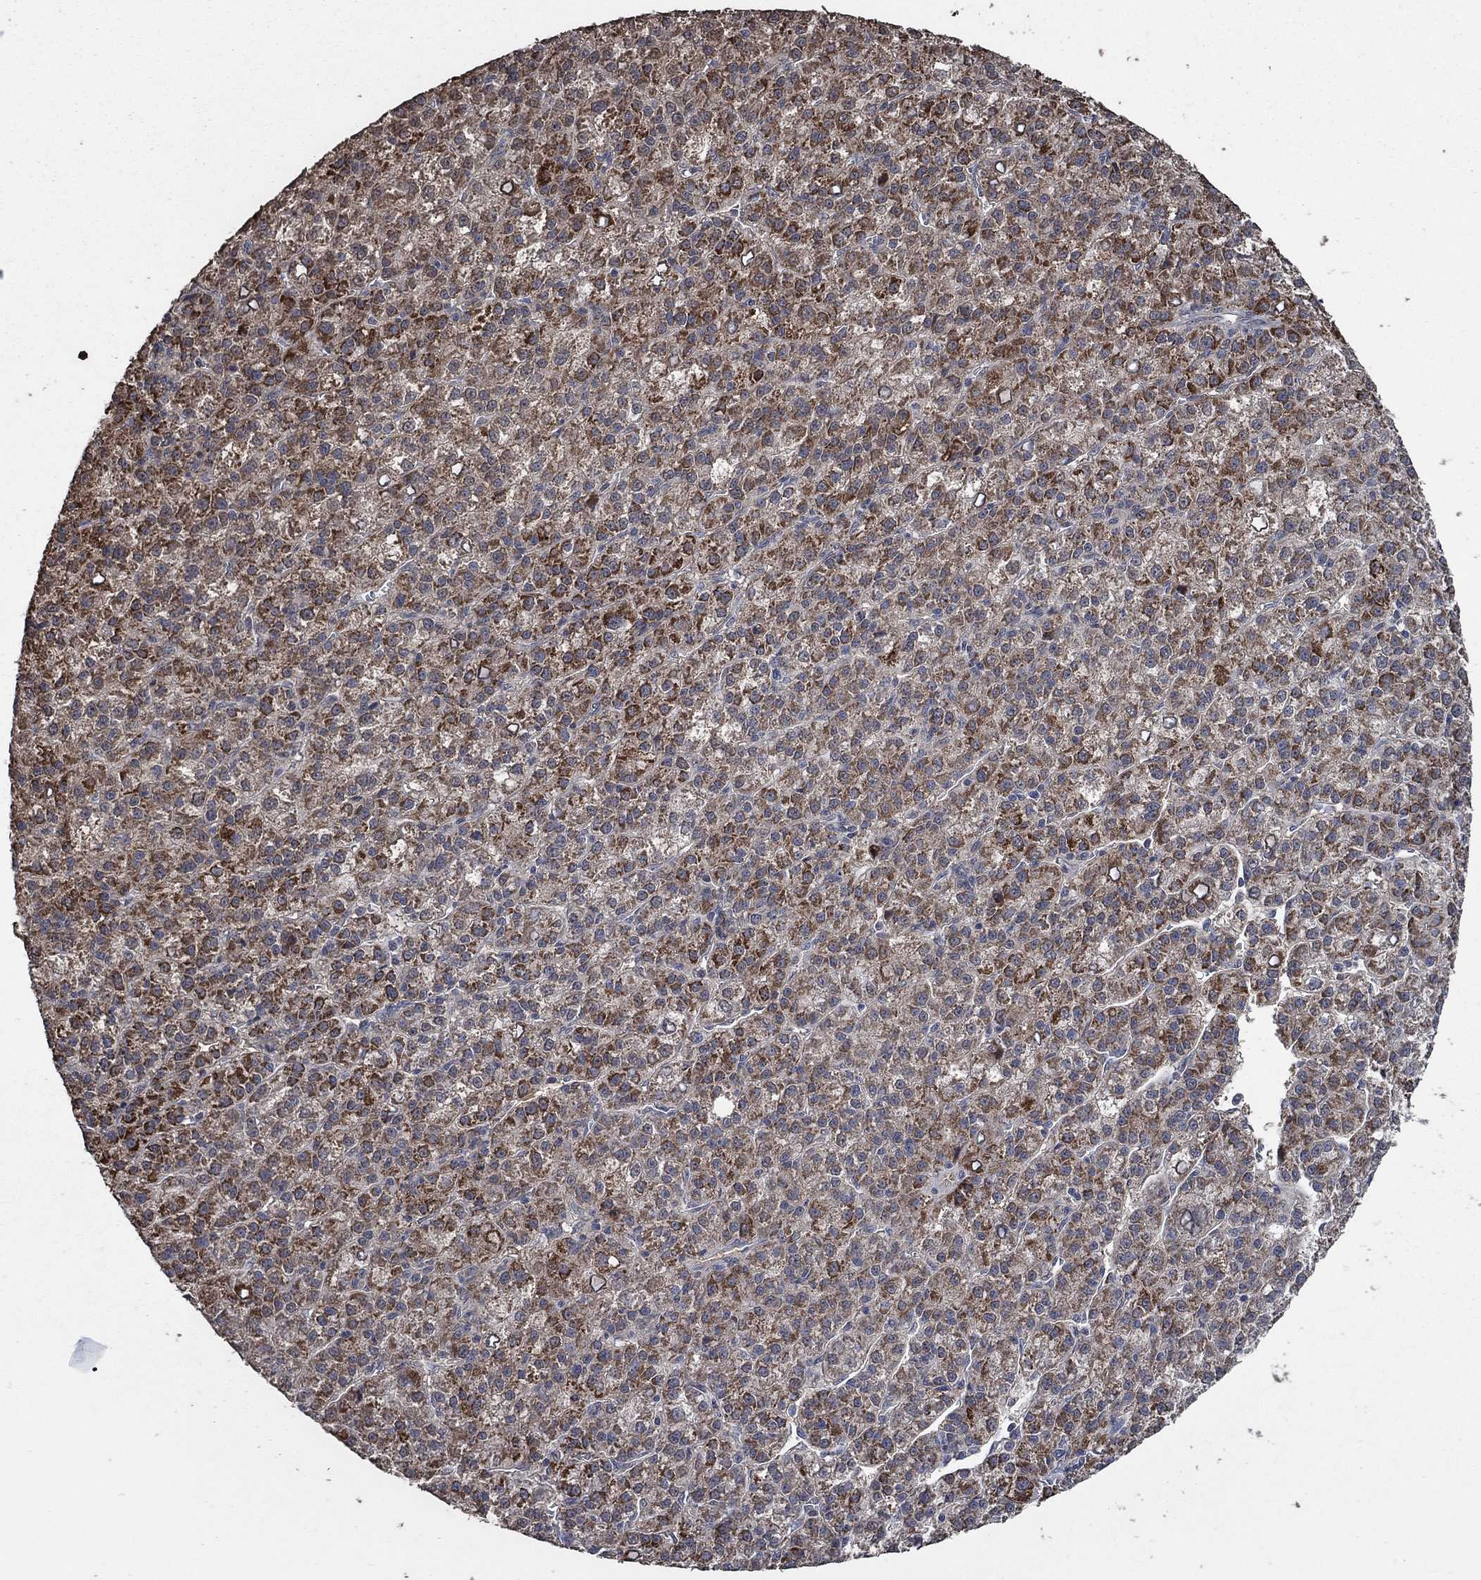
{"staining": {"intensity": "strong", "quantity": "25%-75%", "location": "cytoplasmic/membranous"}, "tissue": "liver cancer", "cell_type": "Tumor cells", "image_type": "cancer", "snomed": [{"axis": "morphology", "description": "Carcinoma, Hepatocellular, NOS"}, {"axis": "topography", "description": "Liver"}], "caption": "An image showing strong cytoplasmic/membranous positivity in about 25%-75% of tumor cells in liver cancer (hepatocellular carcinoma), as visualized by brown immunohistochemical staining.", "gene": "MRPS24", "patient": {"sex": "female", "age": 60}}